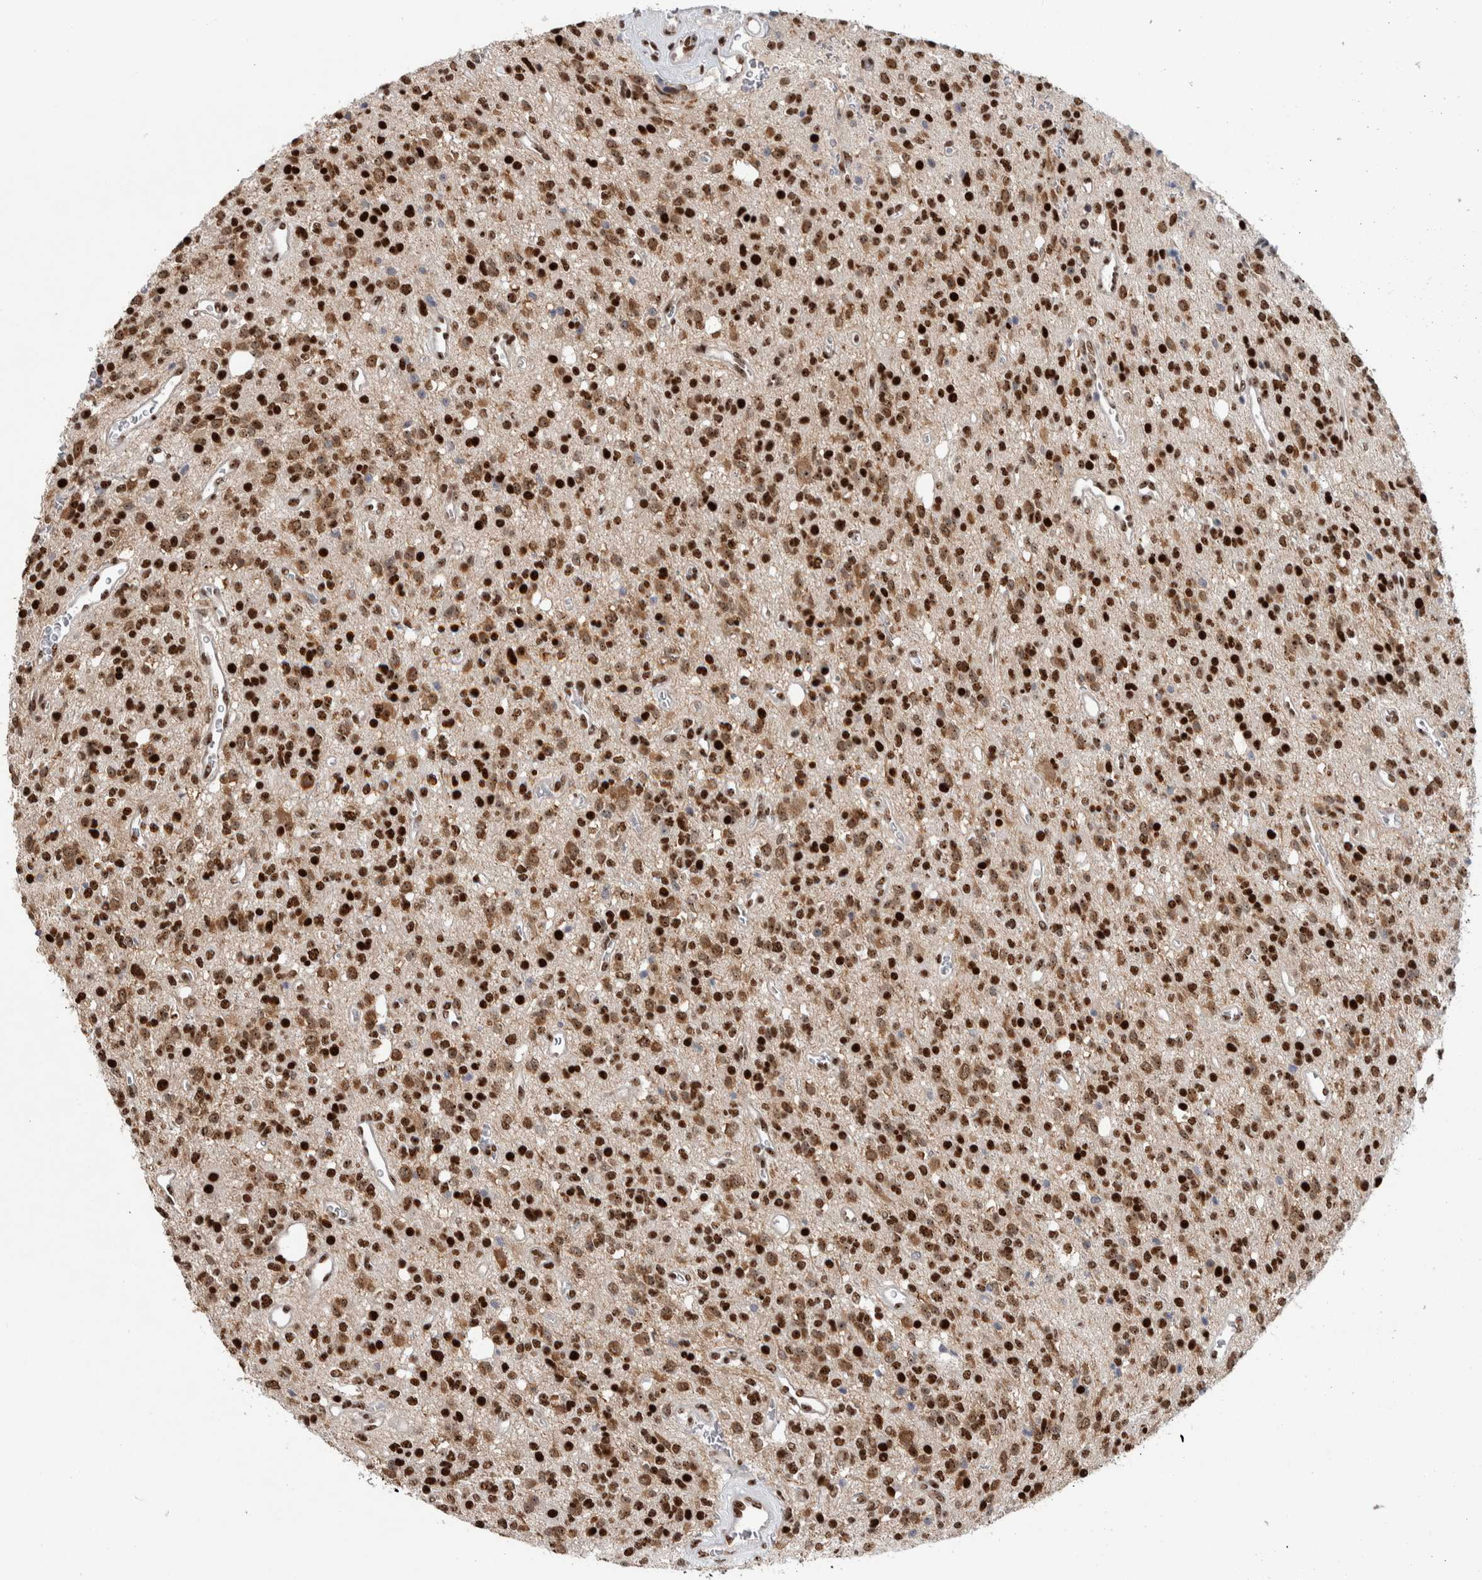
{"staining": {"intensity": "strong", "quantity": ">75%", "location": "nuclear"}, "tissue": "glioma", "cell_type": "Tumor cells", "image_type": "cancer", "snomed": [{"axis": "morphology", "description": "Glioma, malignant, High grade"}, {"axis": "topography", "description": "Brain"}], "caption": "This micrograph reveals immunohistochemistry staining of human glioma, with high strong nuclear positivity in approximately >75% of tumor cells.", "gene": "NCL", "patient": {"sex": "male", "age": 34}}